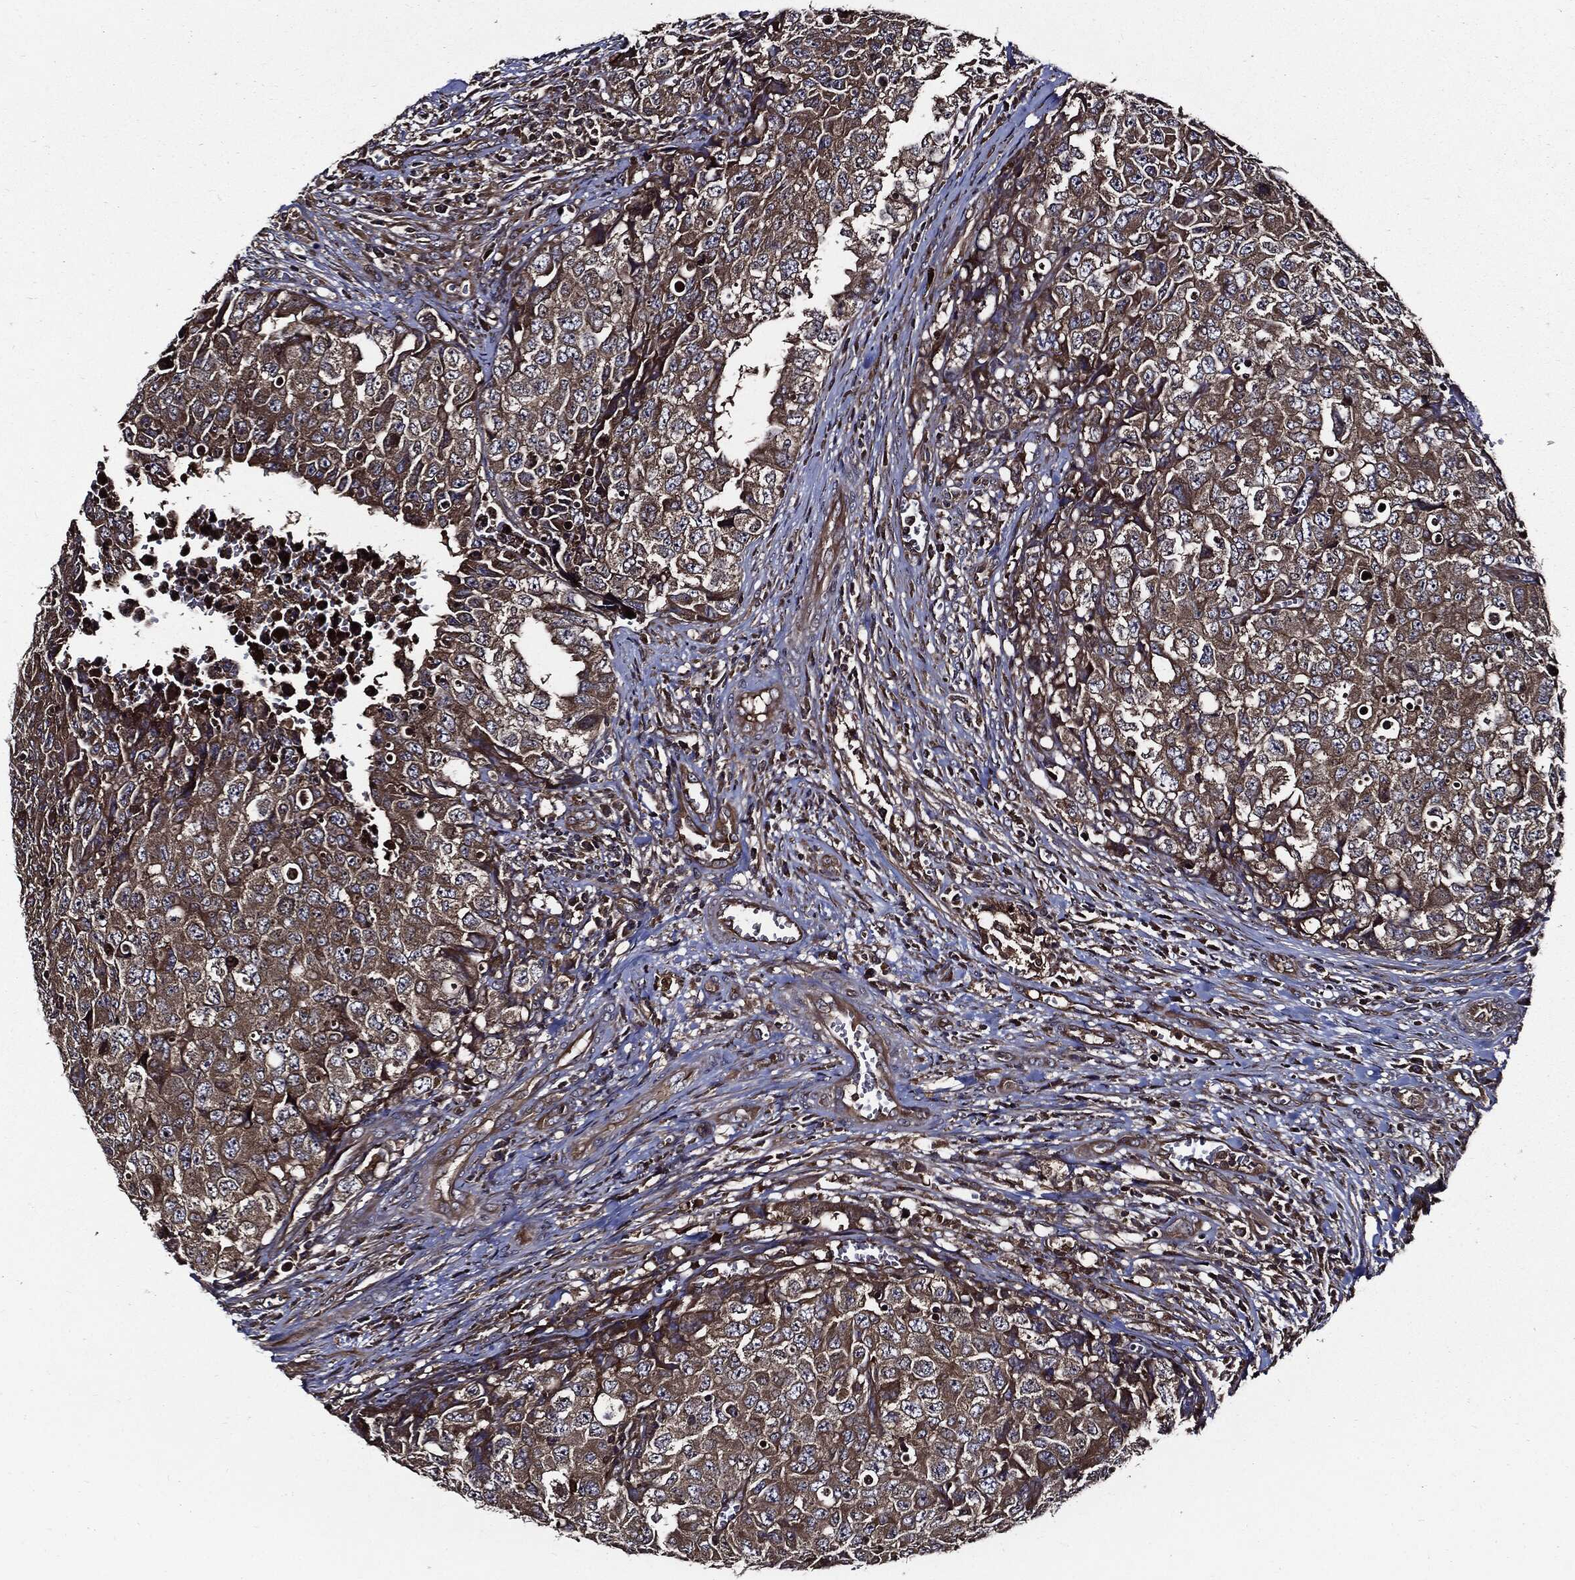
{"staining": {"intensity": "moderate", "quantity": ">75%", "location": "cytoplasmic/membranous"}, "tissue": "testis cancer", "cell_type": "Tumor cells", "image_type": "cancer", "snomed": [{"axis": "morphology", "description": "Carcinoma, Embryonal, NOS"}, {"axis": "topography", "description": "Testis"}], "caption": "IHC micrograph of embryonal carcinoma (testis) stained for a protein (brown), which reveals medium levels of moderate cytoplasmic/membranous positivity in about >75% of tumor cells.", "gene": "PDCD6IP", "patient": {"sex": "male", "age": 23}}